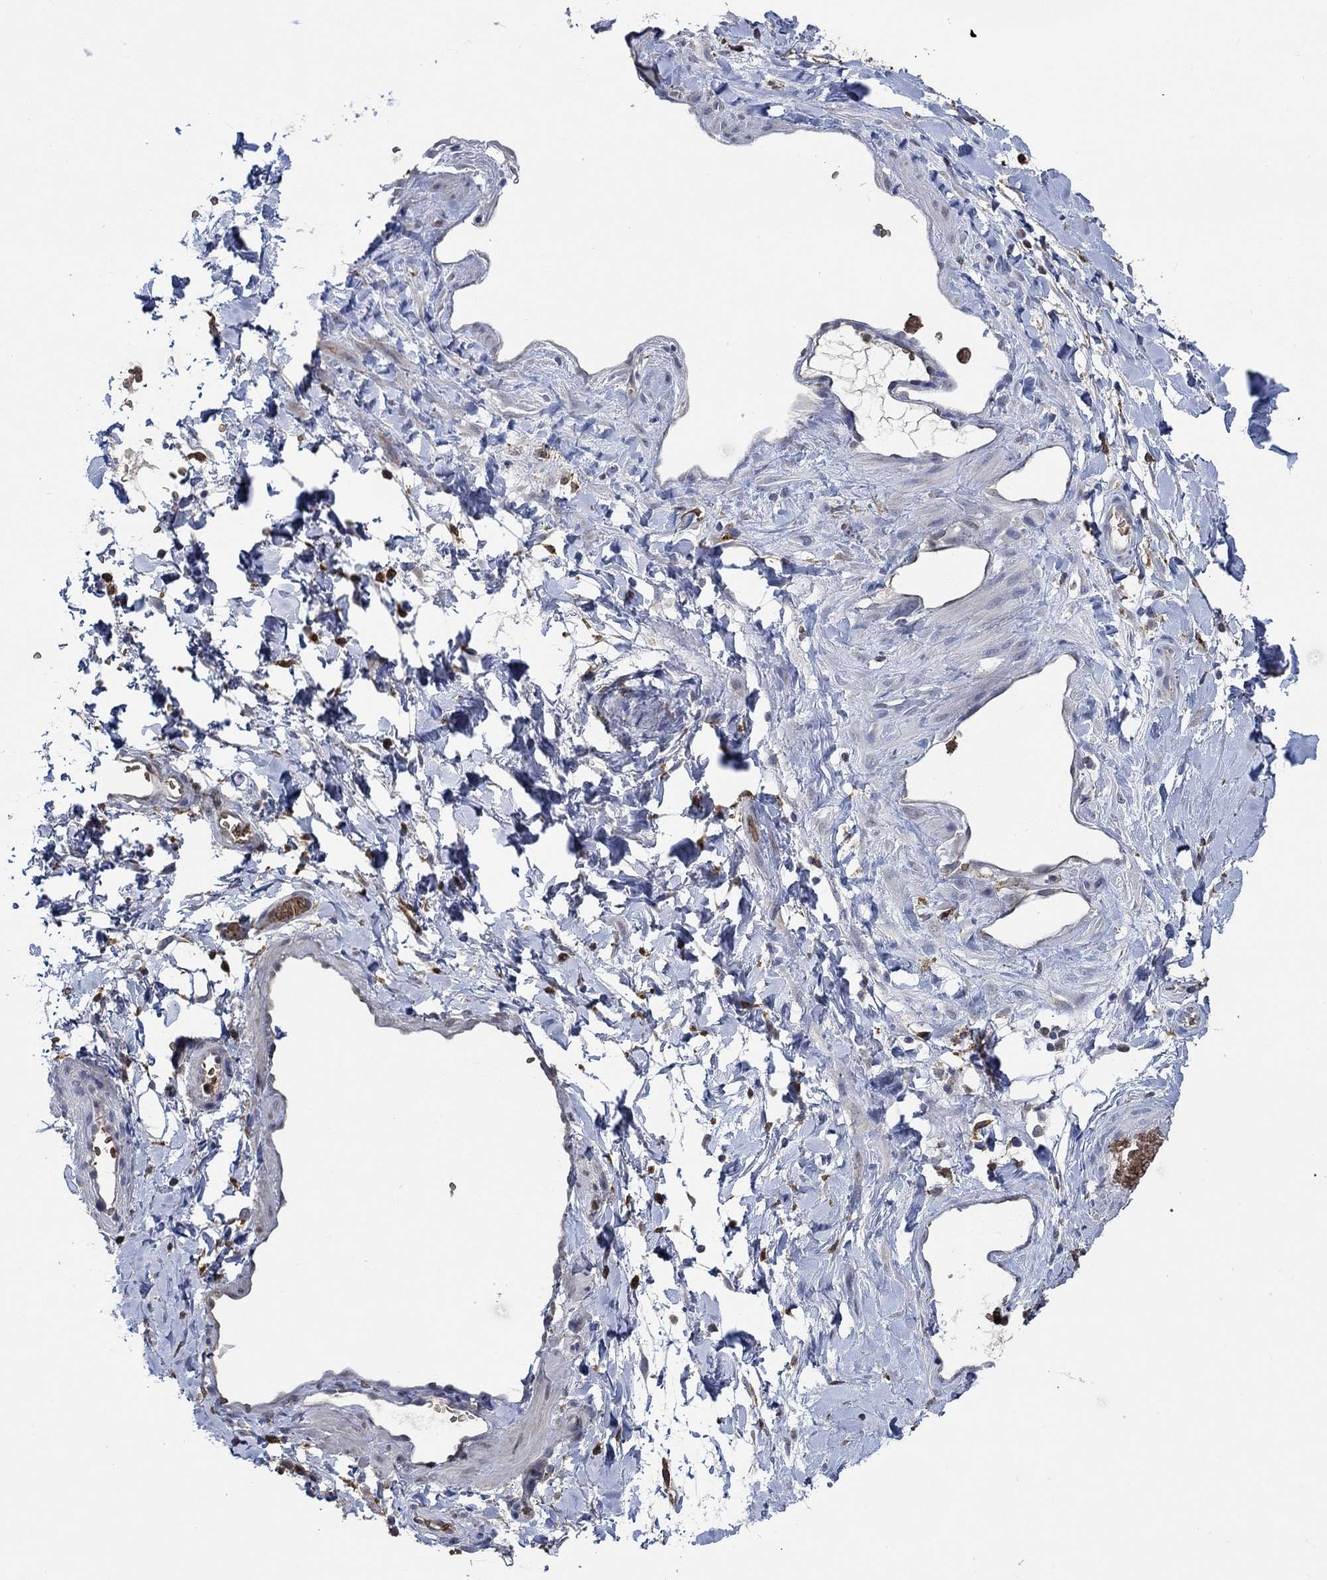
{"staining": {"intensity": "negative", "quantity": "none", "location": "none"}, "tissue": "adipose tissue", "cell_type": "Adipocytes", "image_type": "normal", "snomed": [{"axis": "morphology", "description": "Normal tissue, NOS"}, {"axis": "topography", "description": "Vascular tissue"}, {"axis": "topography", "description": "Peripheral nerve tissue"}], "caption": "Immunohistochemistry (IHC) image of unremarkable adipose tissue: human adipose tissue stained with DAB demonstrates no significant protein positivity in adipocytes.", "gene": "MPP1", "patient": {"sex": "male", "age": 23}}